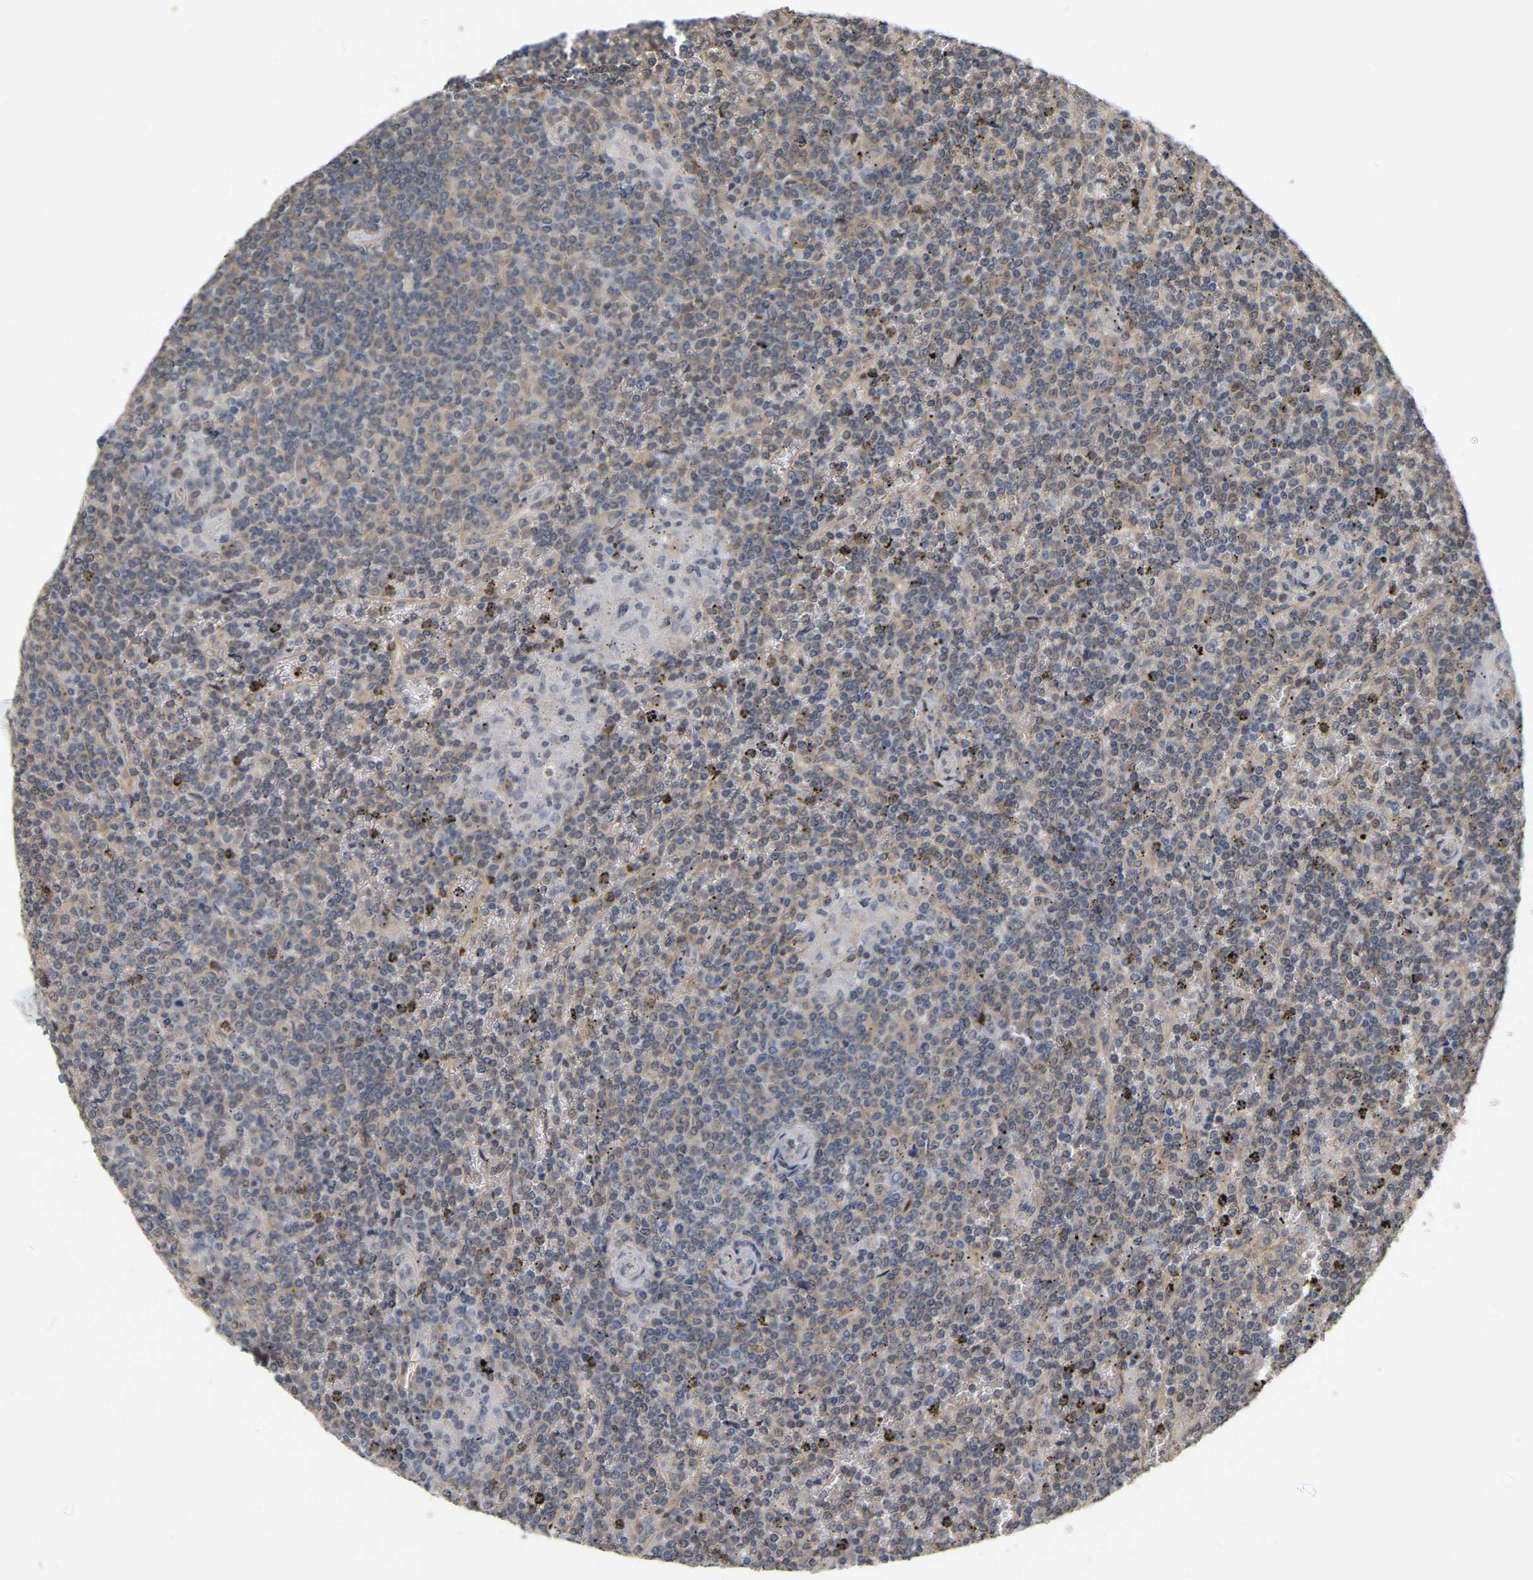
{"staining": {"intensity": "weak", "quantity": ">75%", "location": "cytoplasmic/membranous"}, "tissue": "lymphoma", "cell_type": "Tumor cells", "image_type": "cancer", "snomed": [{"axis": "morphology", "description": "Malignant lymphoma, non-Hodgkin's type, Low grade"}, {"axis": "topography", "description": "Spleen"}], "caption": "A high-resolution photomicrograph shows IHC staining of lymphoma, which demonstrates weak cytoplasmic/membranous staining in about >75% of tumor cells.", "gene": "RUVBL1", "patient": {"sex": "female", "age": 19}}